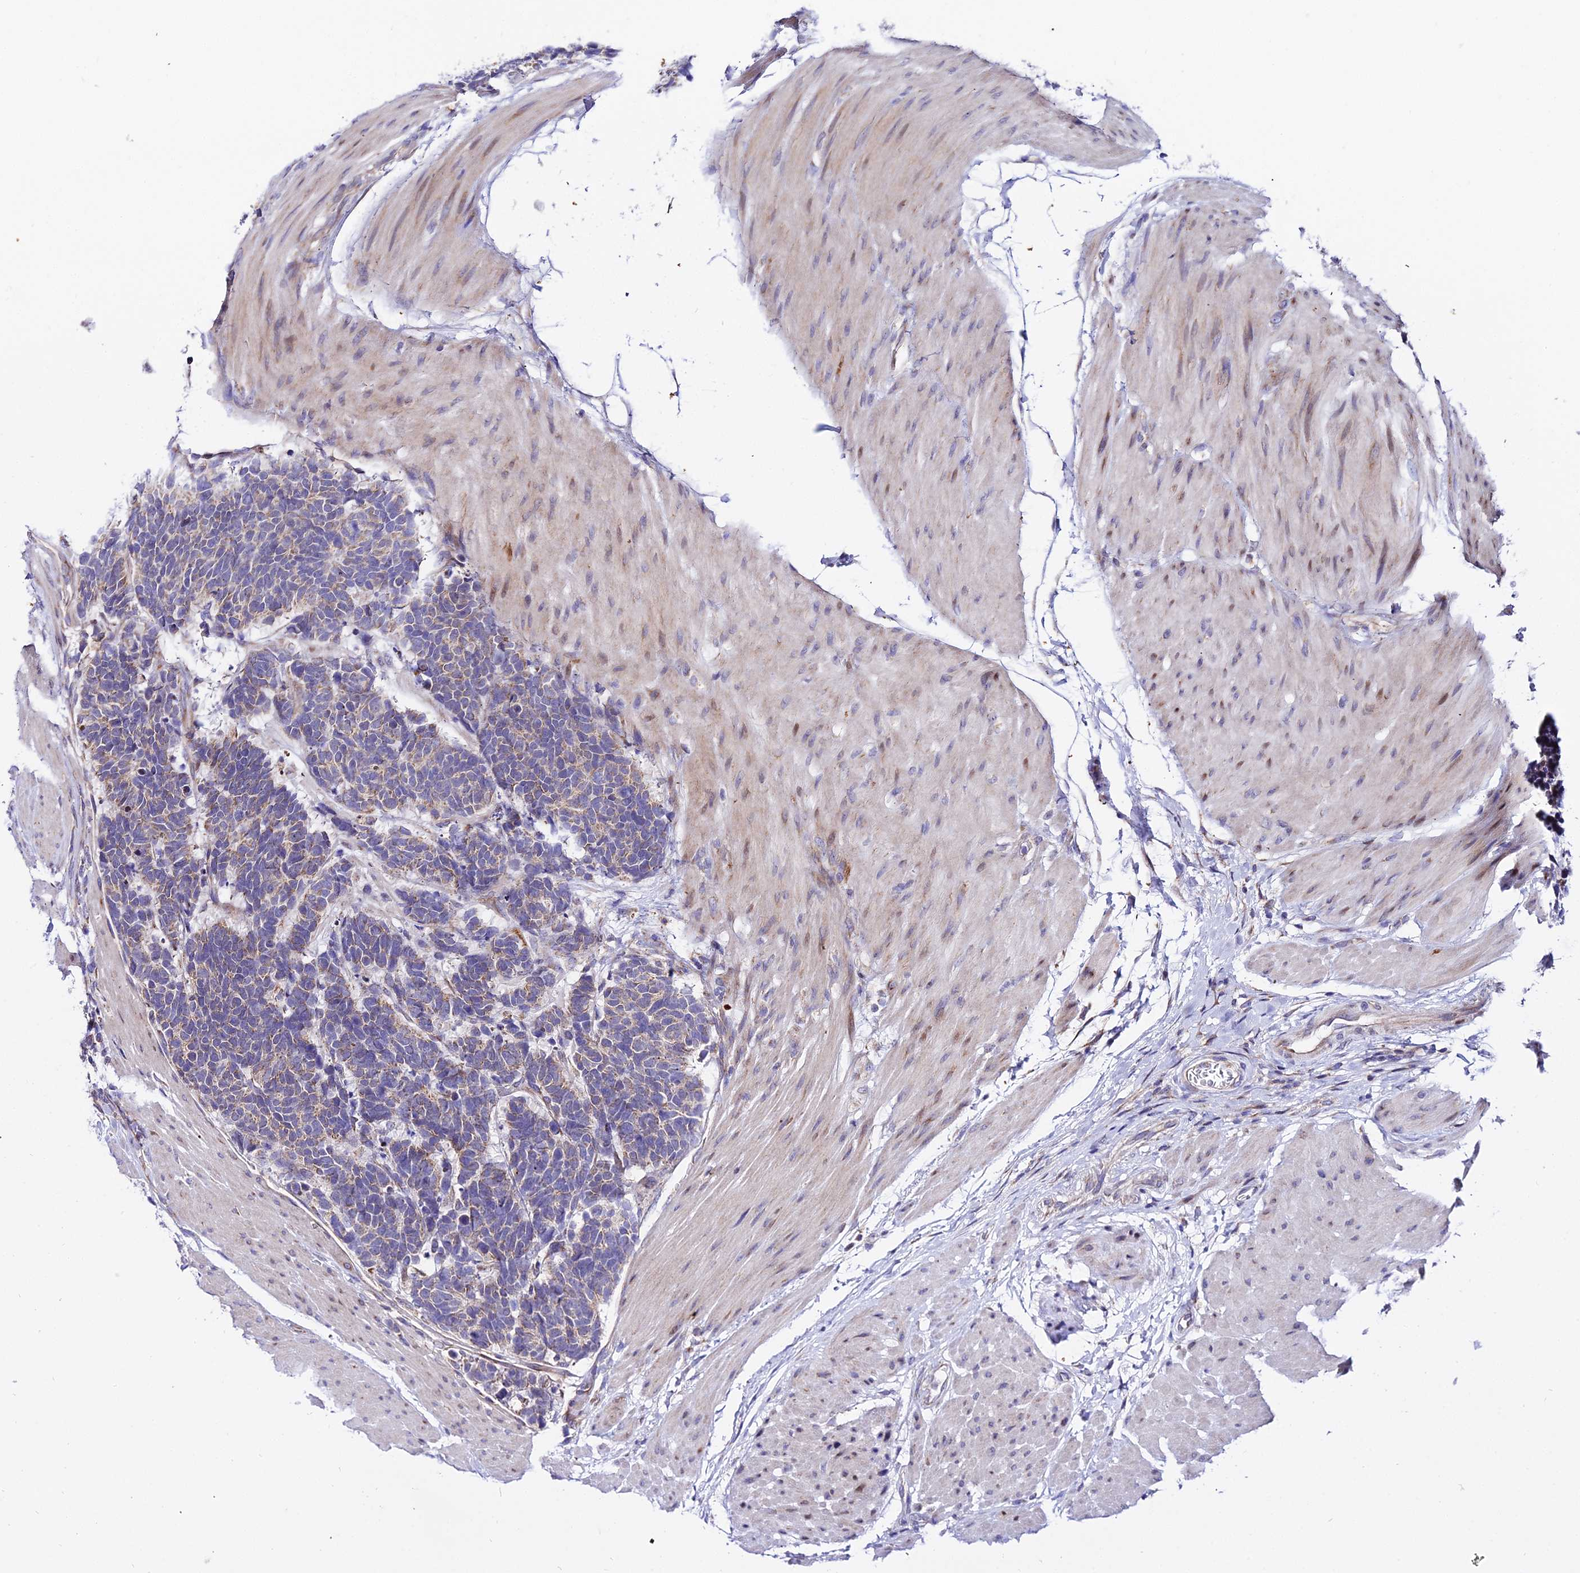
{"staining": {"intensity": "weak", "quantity": "25%-75%", "location": "cytoplasmic/membranous"}, "tissue": "carcinoid", "cell_type": "Tumor cells", "image_type": "cancer", "snomed": [{"axis": "morphology", "description": "Carcinoma, NOS"}, {"axis": "morphology", "description": "Carcinoid, malignant, NOS"}, {"axis": "topography", "description": "Urinary bladder"}], "caption": "IHC micrograph of carcinoid stained for a protein (brown), which displays low levels of weak cytoplasmic/membranous expression in about 25%-75% of tumor cells.", "gene": "ATP5PB", "patient": {"sex": "male", "age": 57}}